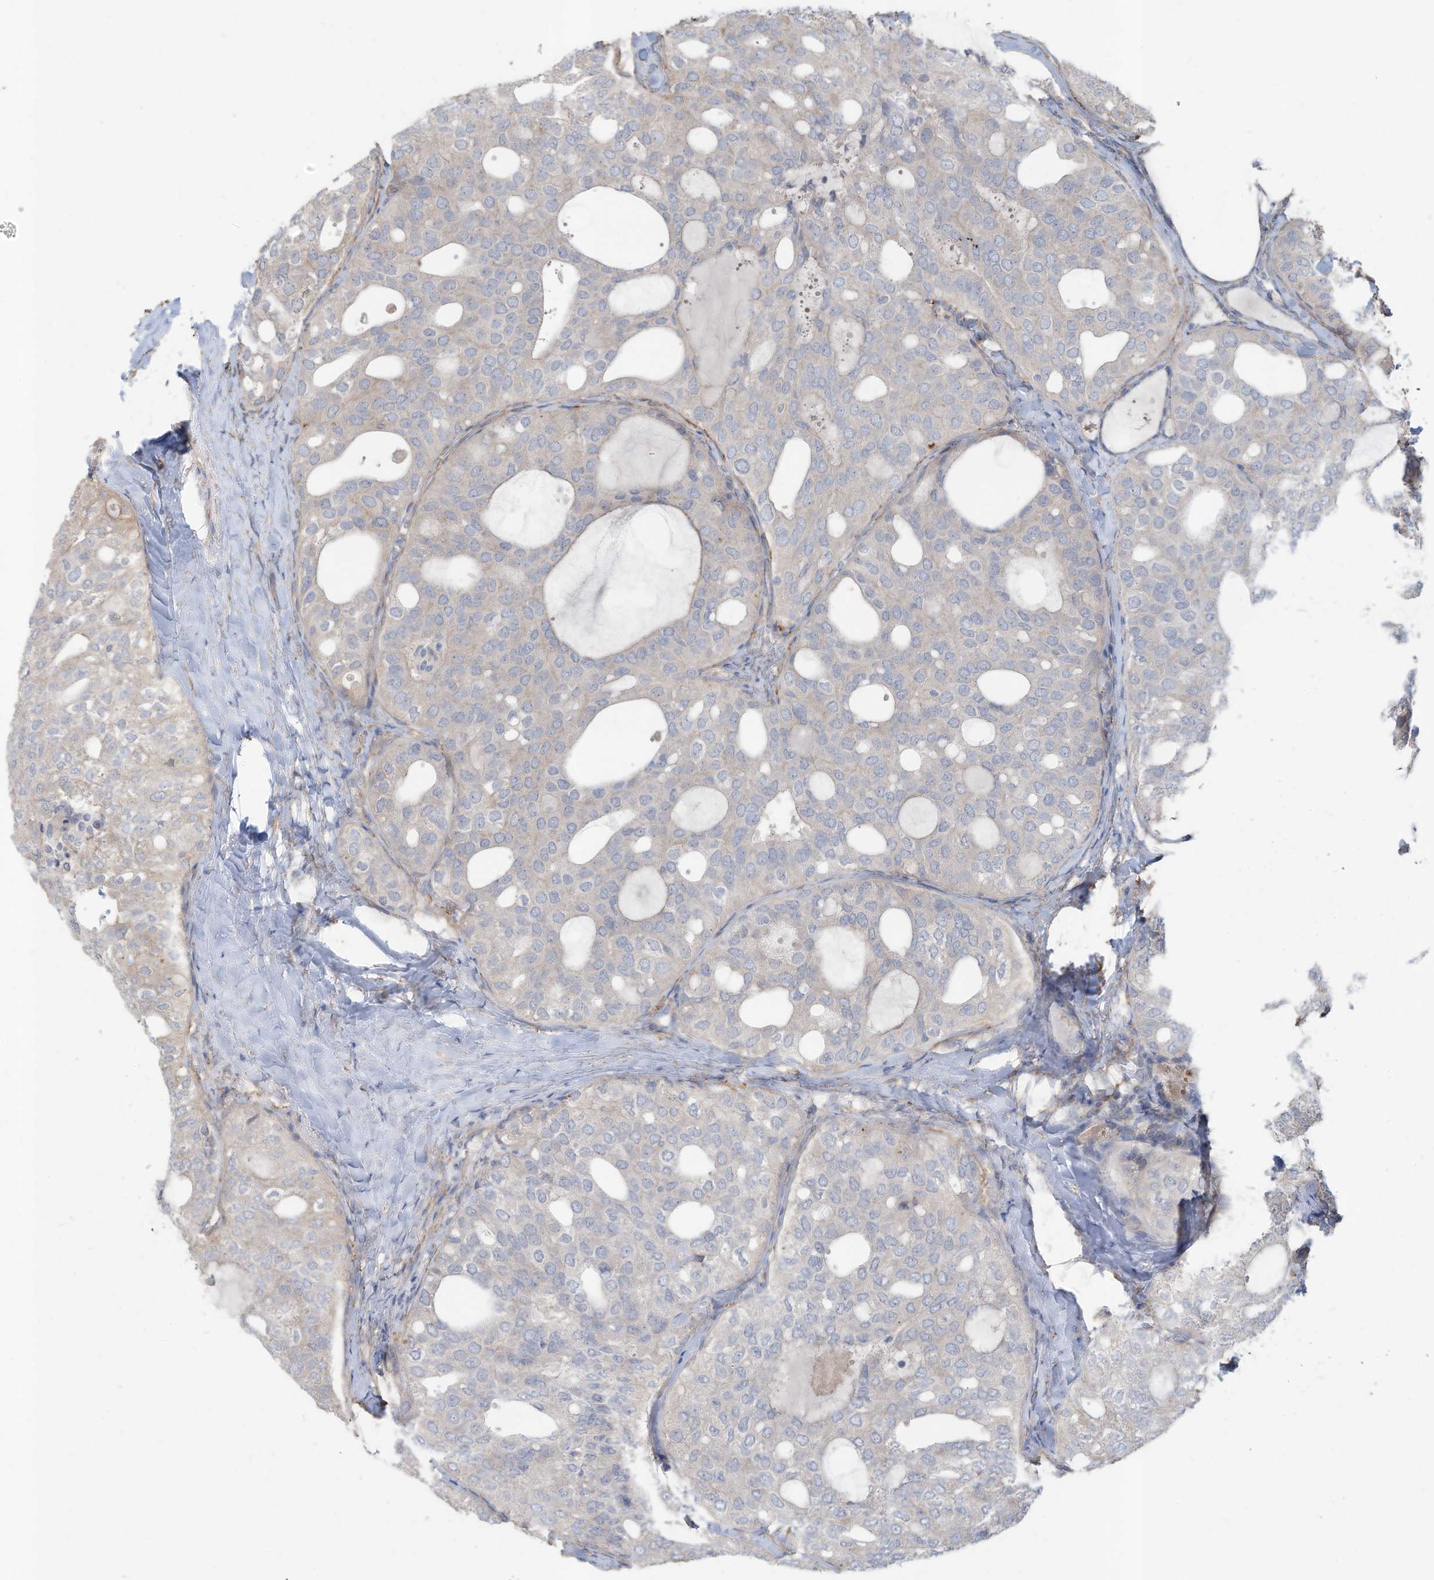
{"staining": {"intensity": "negative", "quantity": "none", "location": "none"}, "tissue": "thyroid cancer", "cell_type": "Tumor cells", "image_type": "cancer", "snomed": [{"axis": "morphology", "description": "Follicular adenoma carcinoma, NOS"}, {"axis": "topography", "description": "Thyroid gland"}], "caption": "Immunohistochemistry (IHC) photomicrograph of follicular adenoma carcinoma (thyroid) stained for a protein (brown), which reveals no staining in tumor cells.", "gene": "SLC17A7", "patient": {"sex": "male", "age": 75}}